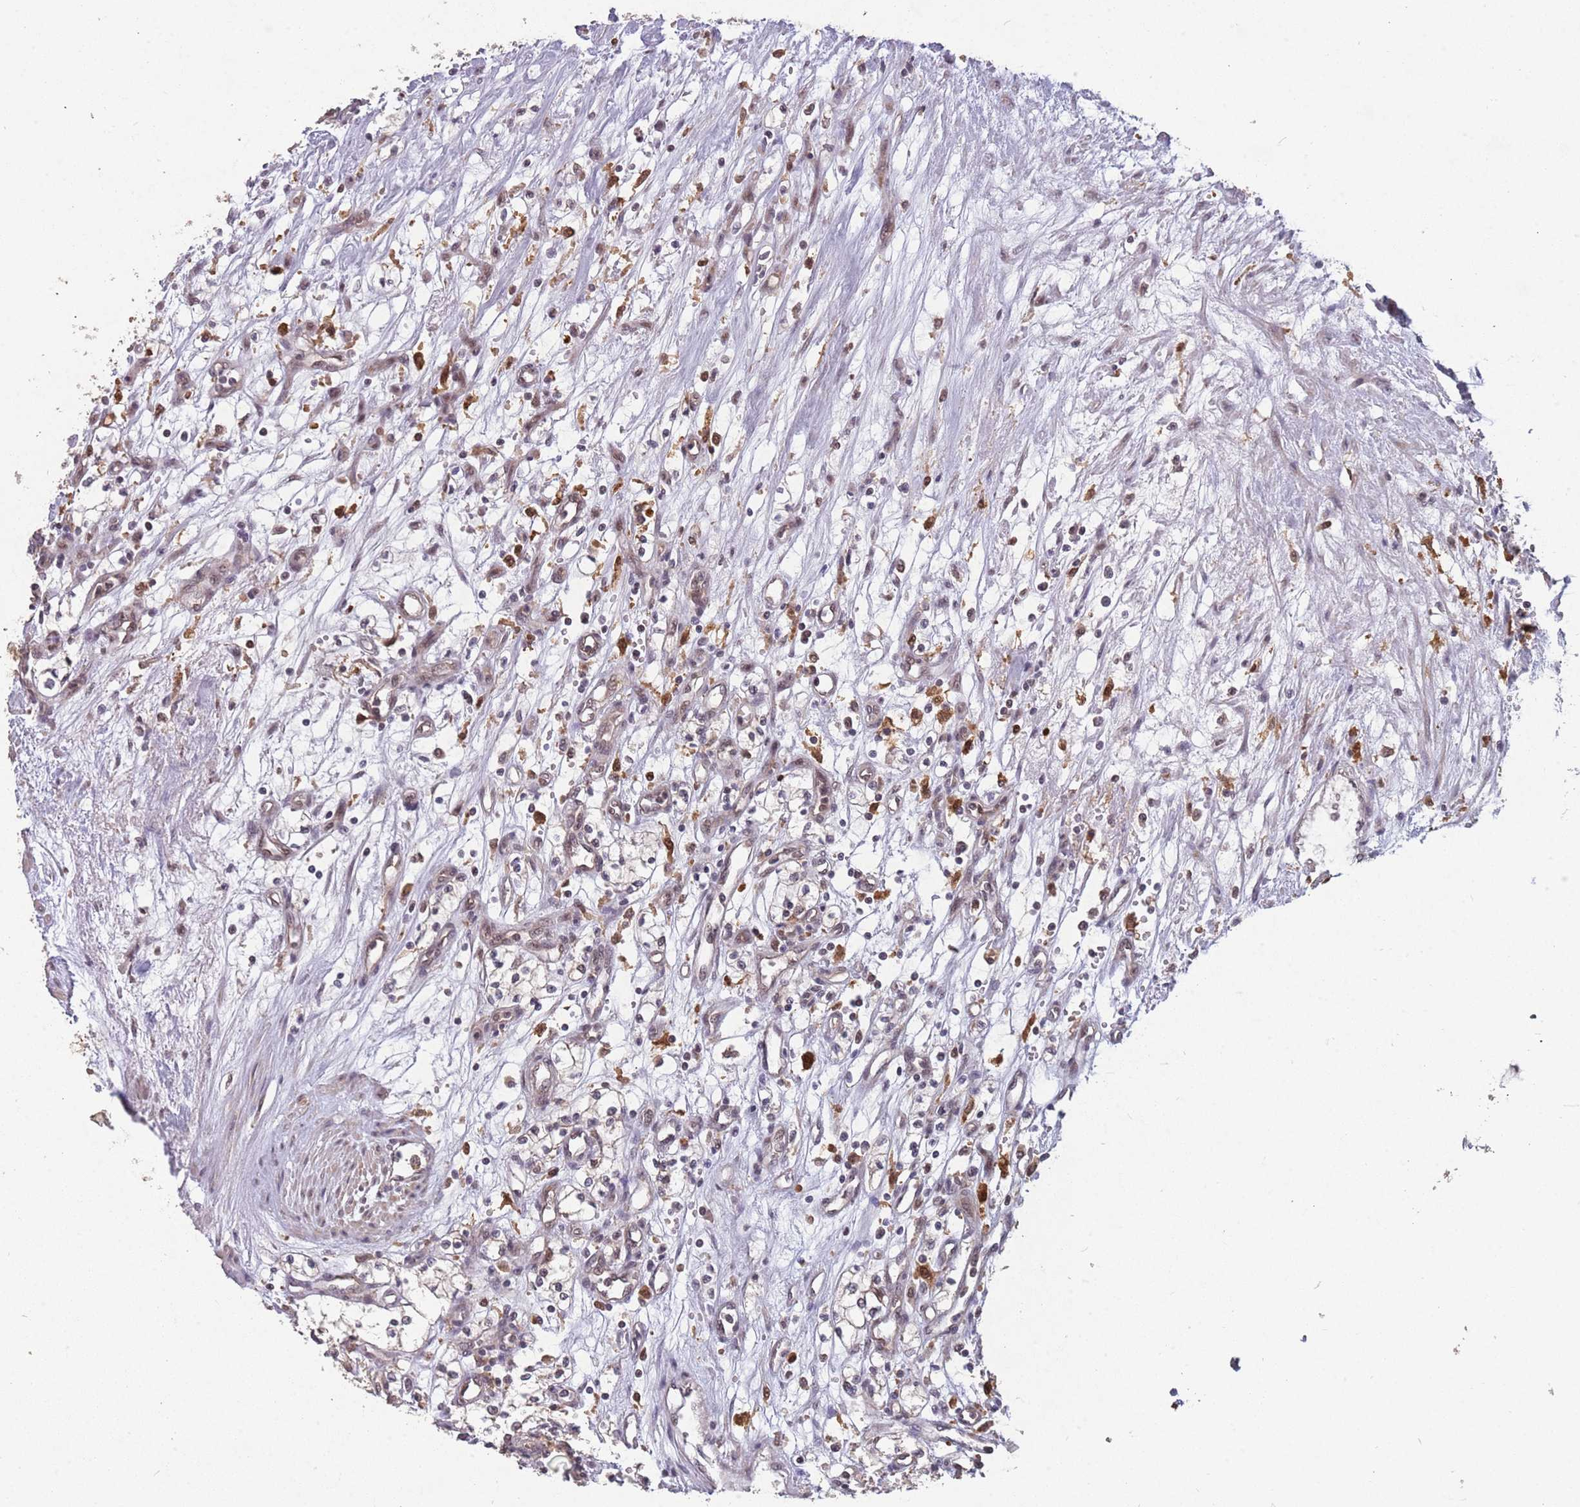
{"staining": {"intensity": "negative", "quantity": "none", "location": "none"}, "tissue": "renal cancer", "cell_type": "Tumor cells", "image_type": "cancer", "snomed": [{"axis": "morphology", "description": "Adenocarcinoma, NOS"}, {"axis": "topography", "description": "Kidney"}], "caption": "IHC micrograph of neoplastic tissue: renal cancer (adenocarcinoma) stained with DAB displays no significant protein staining in tumor cells.", "gene": "ZNF639", "patient": {"sex": "male", "age": 59}}